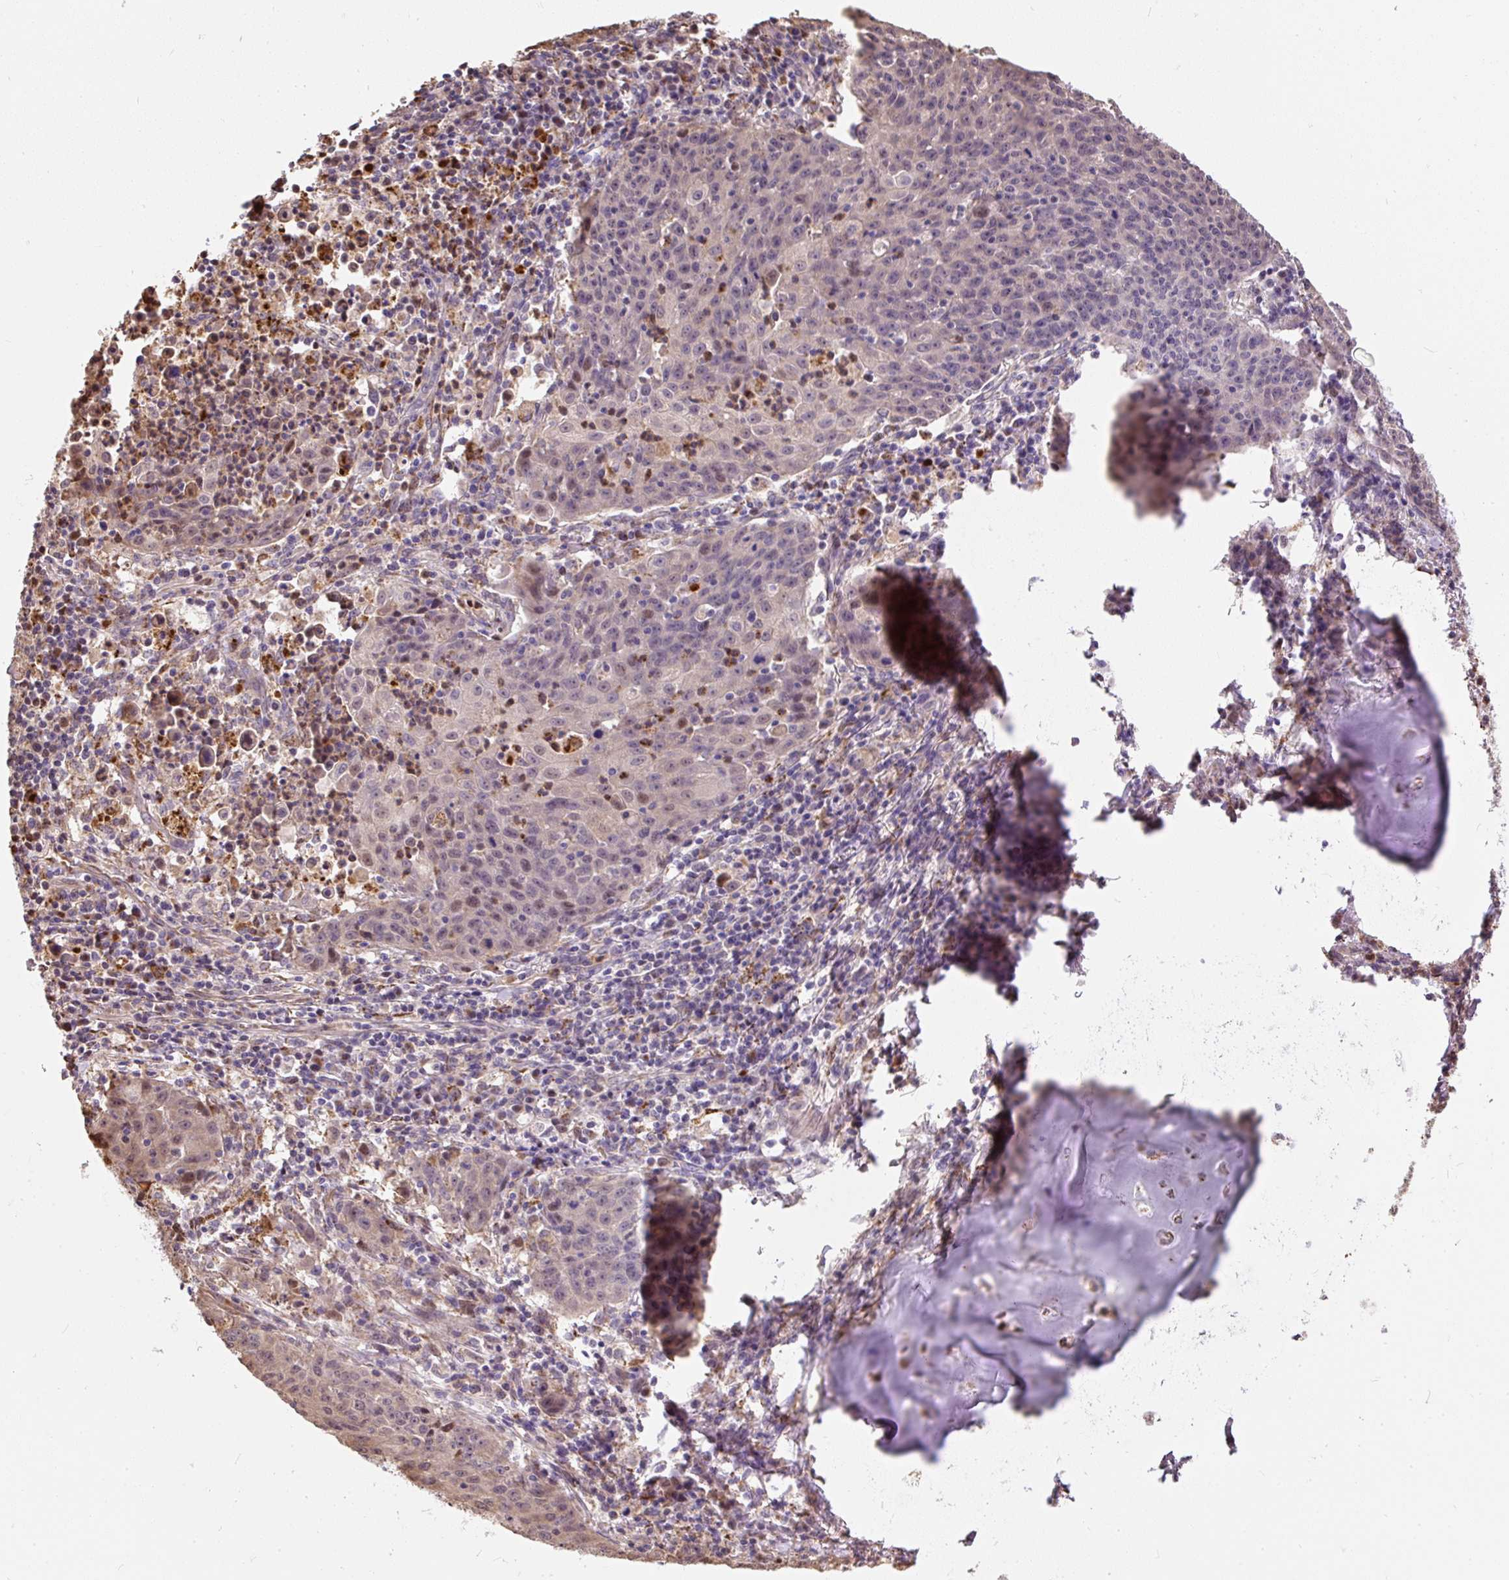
{"staining": {"intensity": "weak", "quantity": "<25%", "location": "nuclear"}, "tissue": "lung cancer", "cell_type": "Tumor cells", "image_type": "cancer", "snomed": [{"axis": "morphology", "description": "Squamous cell carcinoma, NOS"}, {"axis": "morphology", "description": "Squamous cell carcinoma, metastatic, NOS"}, {"axis": "topography", "description": "Bronchus"}, {"axis": "topography", "description": "Lung"}], "caption": "Lung cancer (metastatic squamous cell carcinoma) was stained to show a protein in brown. There is no significant staining in tumor cells. Nuclei are stained in blue.", "gene": "PUS7L", "patient": {"sex": "male", "age": 62}}